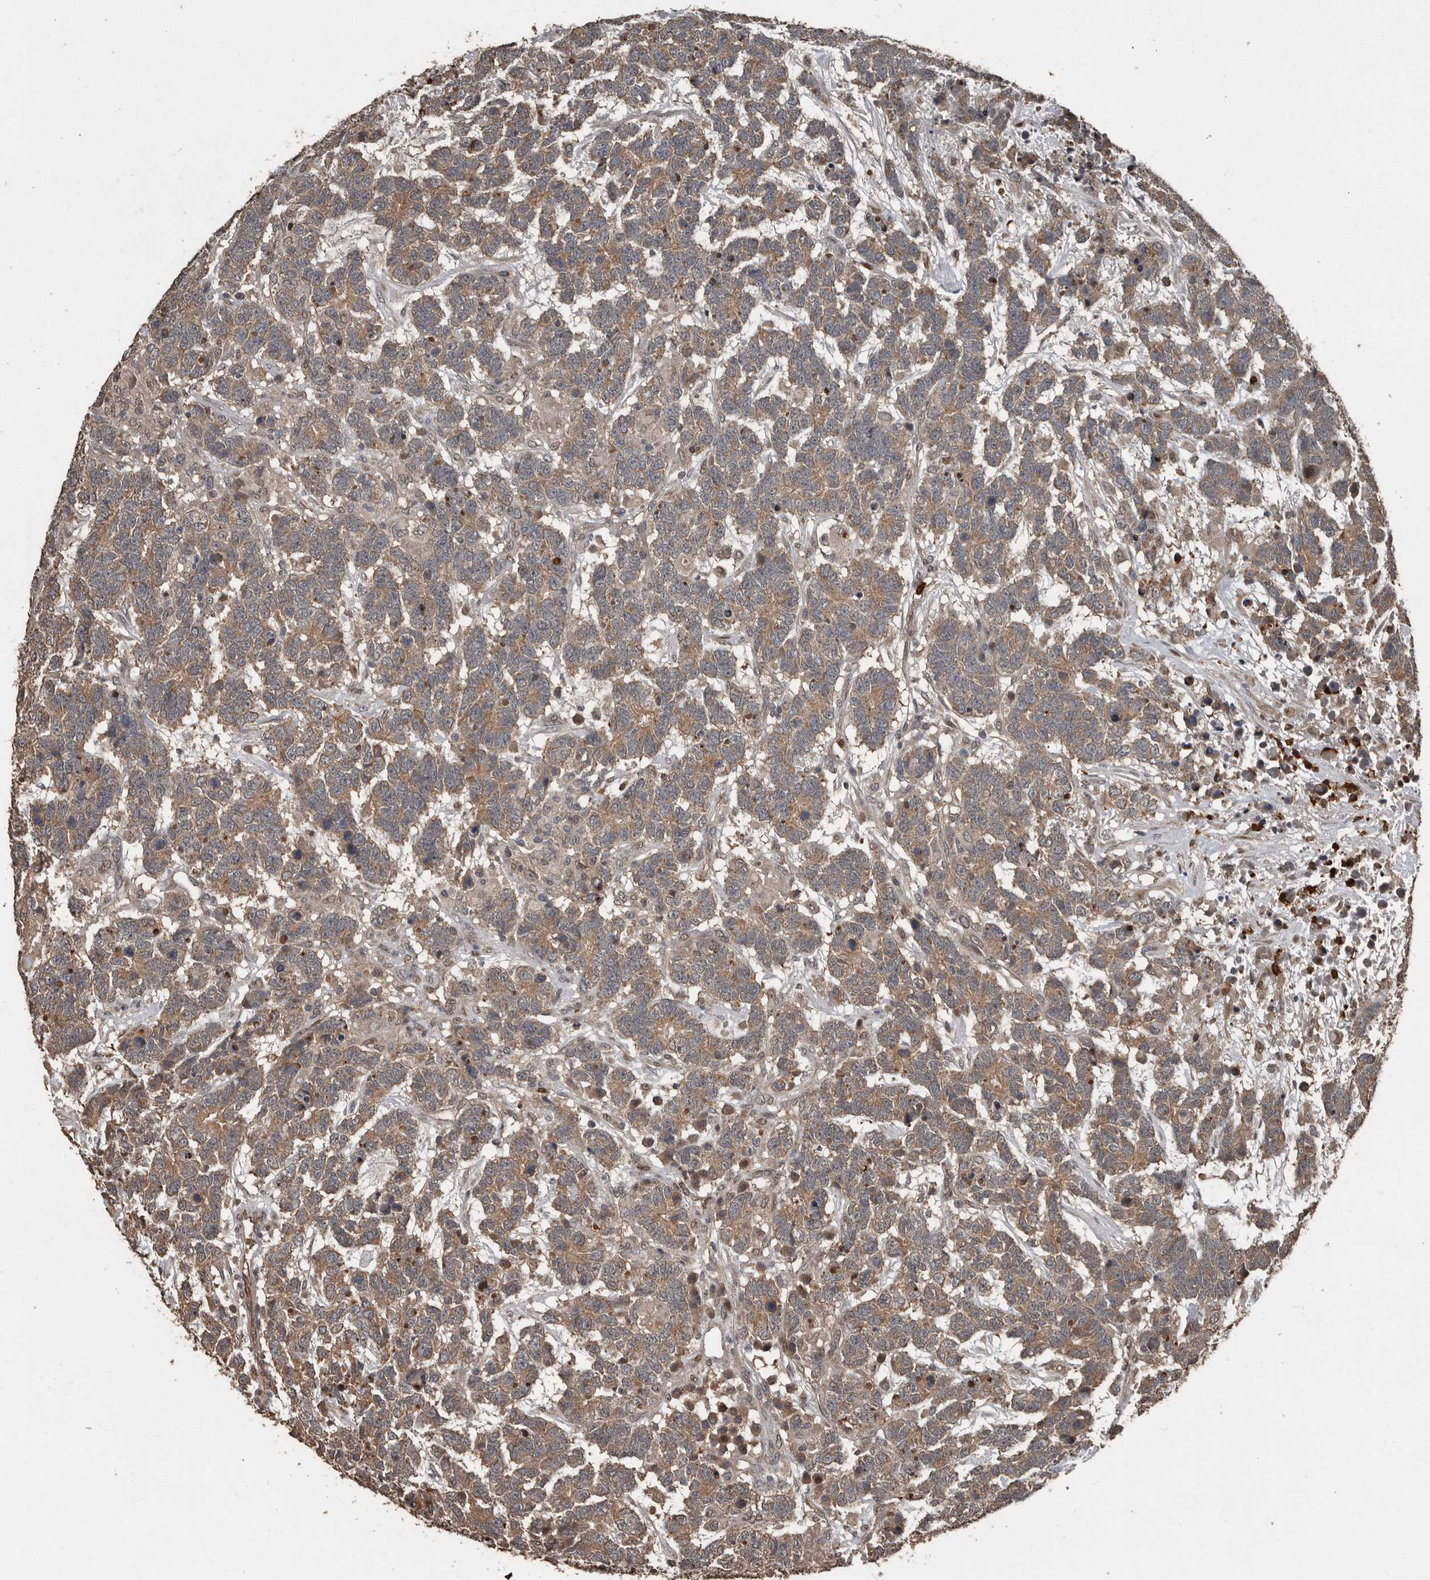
{"staining": {"intensity": "moderate", "quantity": ">75%", "location": "cytoplasmic/membranous"}, "tissue": "testis cancer", "cell_type": "Tumor cells", "image_type": "cancer", "snomed": [{"axis": "morphology", "description": "Carcinoma, Embryonal, NOS"}, {"axis": "topography", "description": "Testis"}], "caption": "About >75% of tumor cells in embryonal carcinoma (testis) show moderate cytoplasmic/membranous protein staining as visualized by brown immunohistochemical staining.", "gene": "FSBP", "patient": {"sex": "male", "age": 26}}